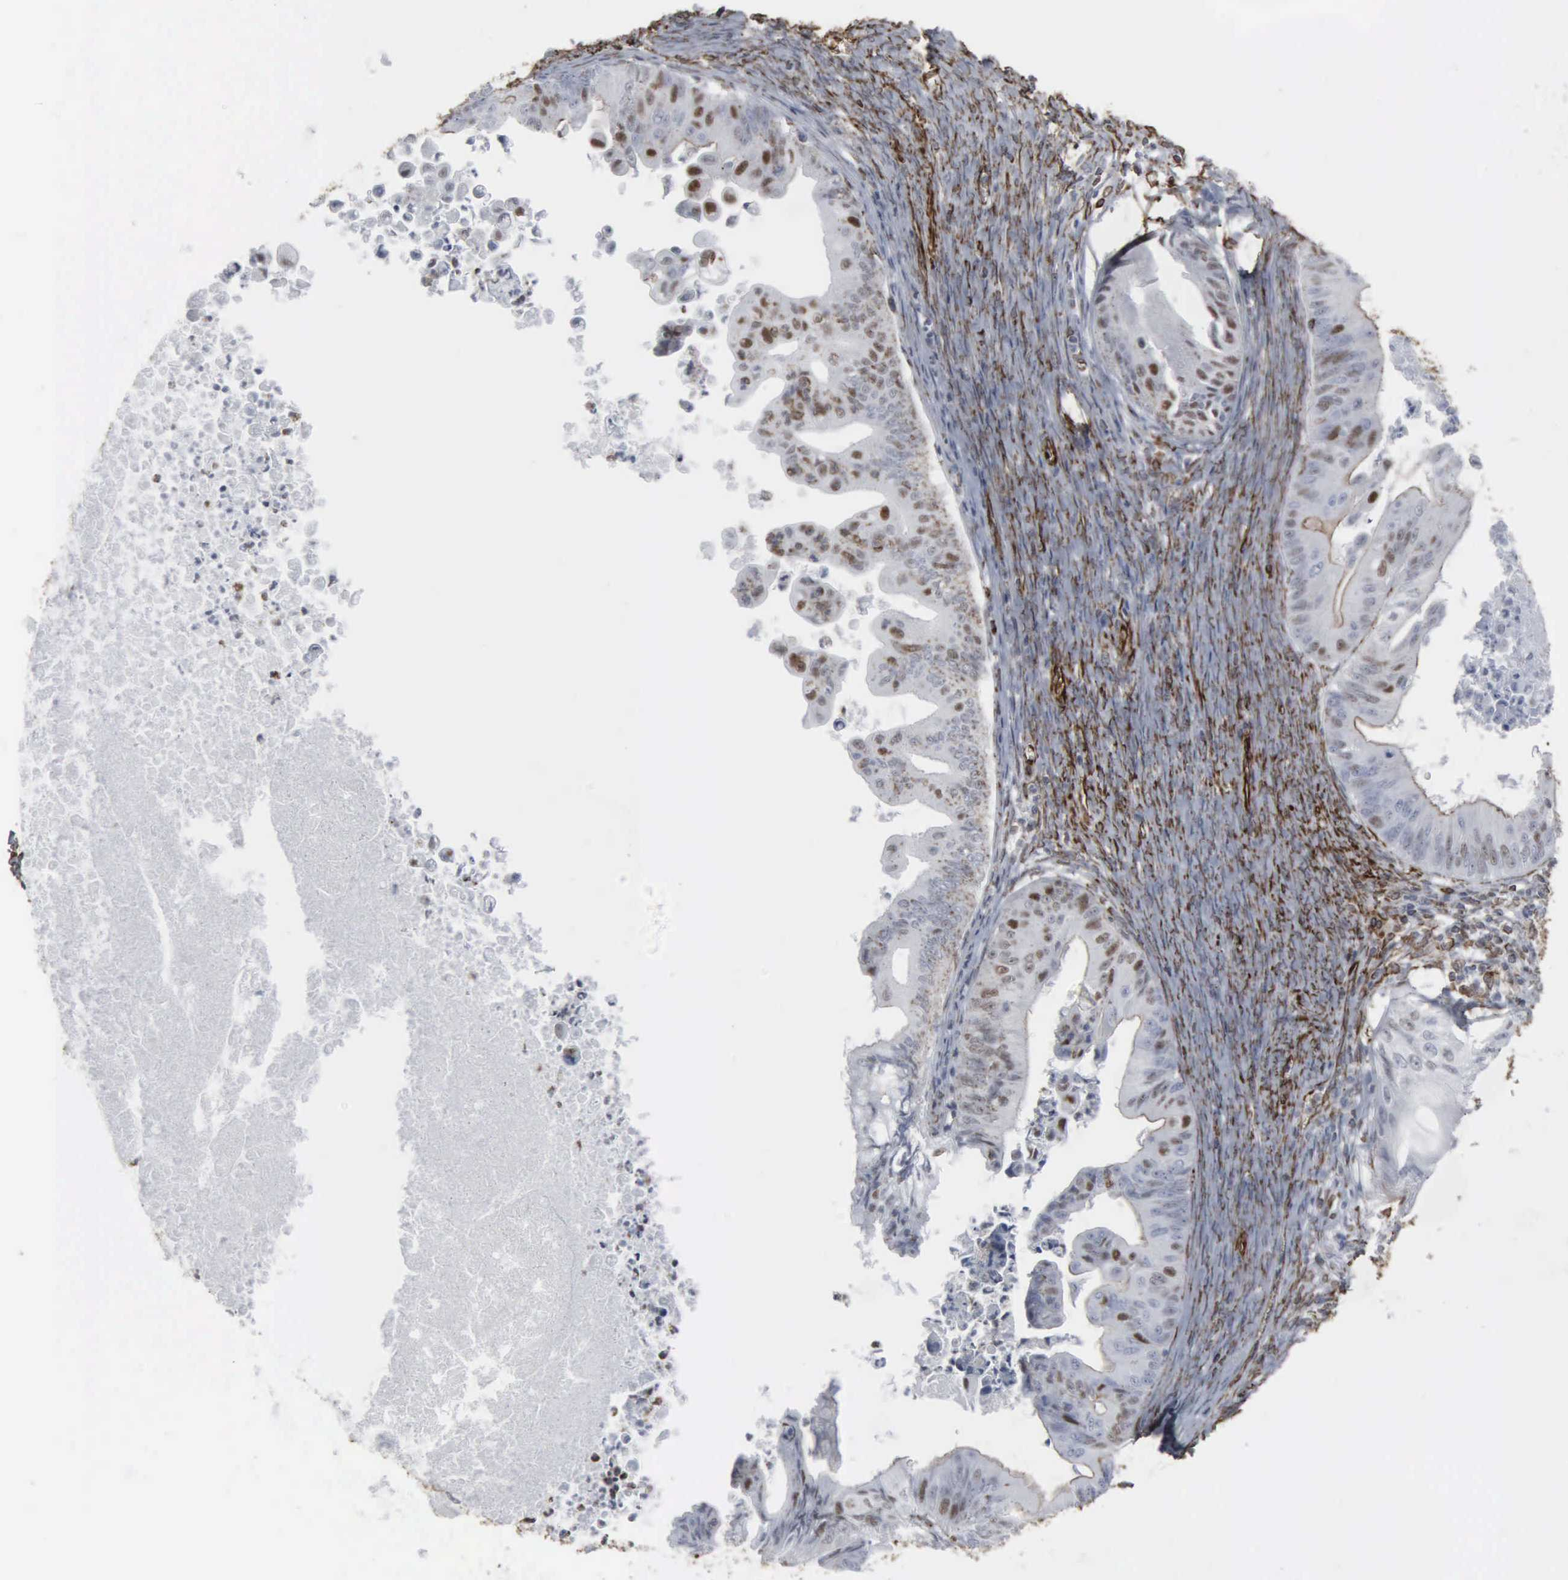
{"staining": {"intensity": "weak", "quantity": "<25%", "location": "nuclear"}, "tissue": "ovarian cancer", "cell_type": "Tumor cells", "image_type": "cancer", "snomed": [{"axis": "morphology", "description": "Cystadenocarcinoma, mucinous, NOS"}, {"axis": "topography", "description": "Ovary"}], "caption": "High magnification brightfield microscopy of ovarian cancer stained with DAB (3,3'-diaminobenzidine) (brown) and counterstained with hematoxylin (blue): tumor cells show no significant expression.", "gene": "CCNE1", "patient": {"sex": "female", "age": 37}}